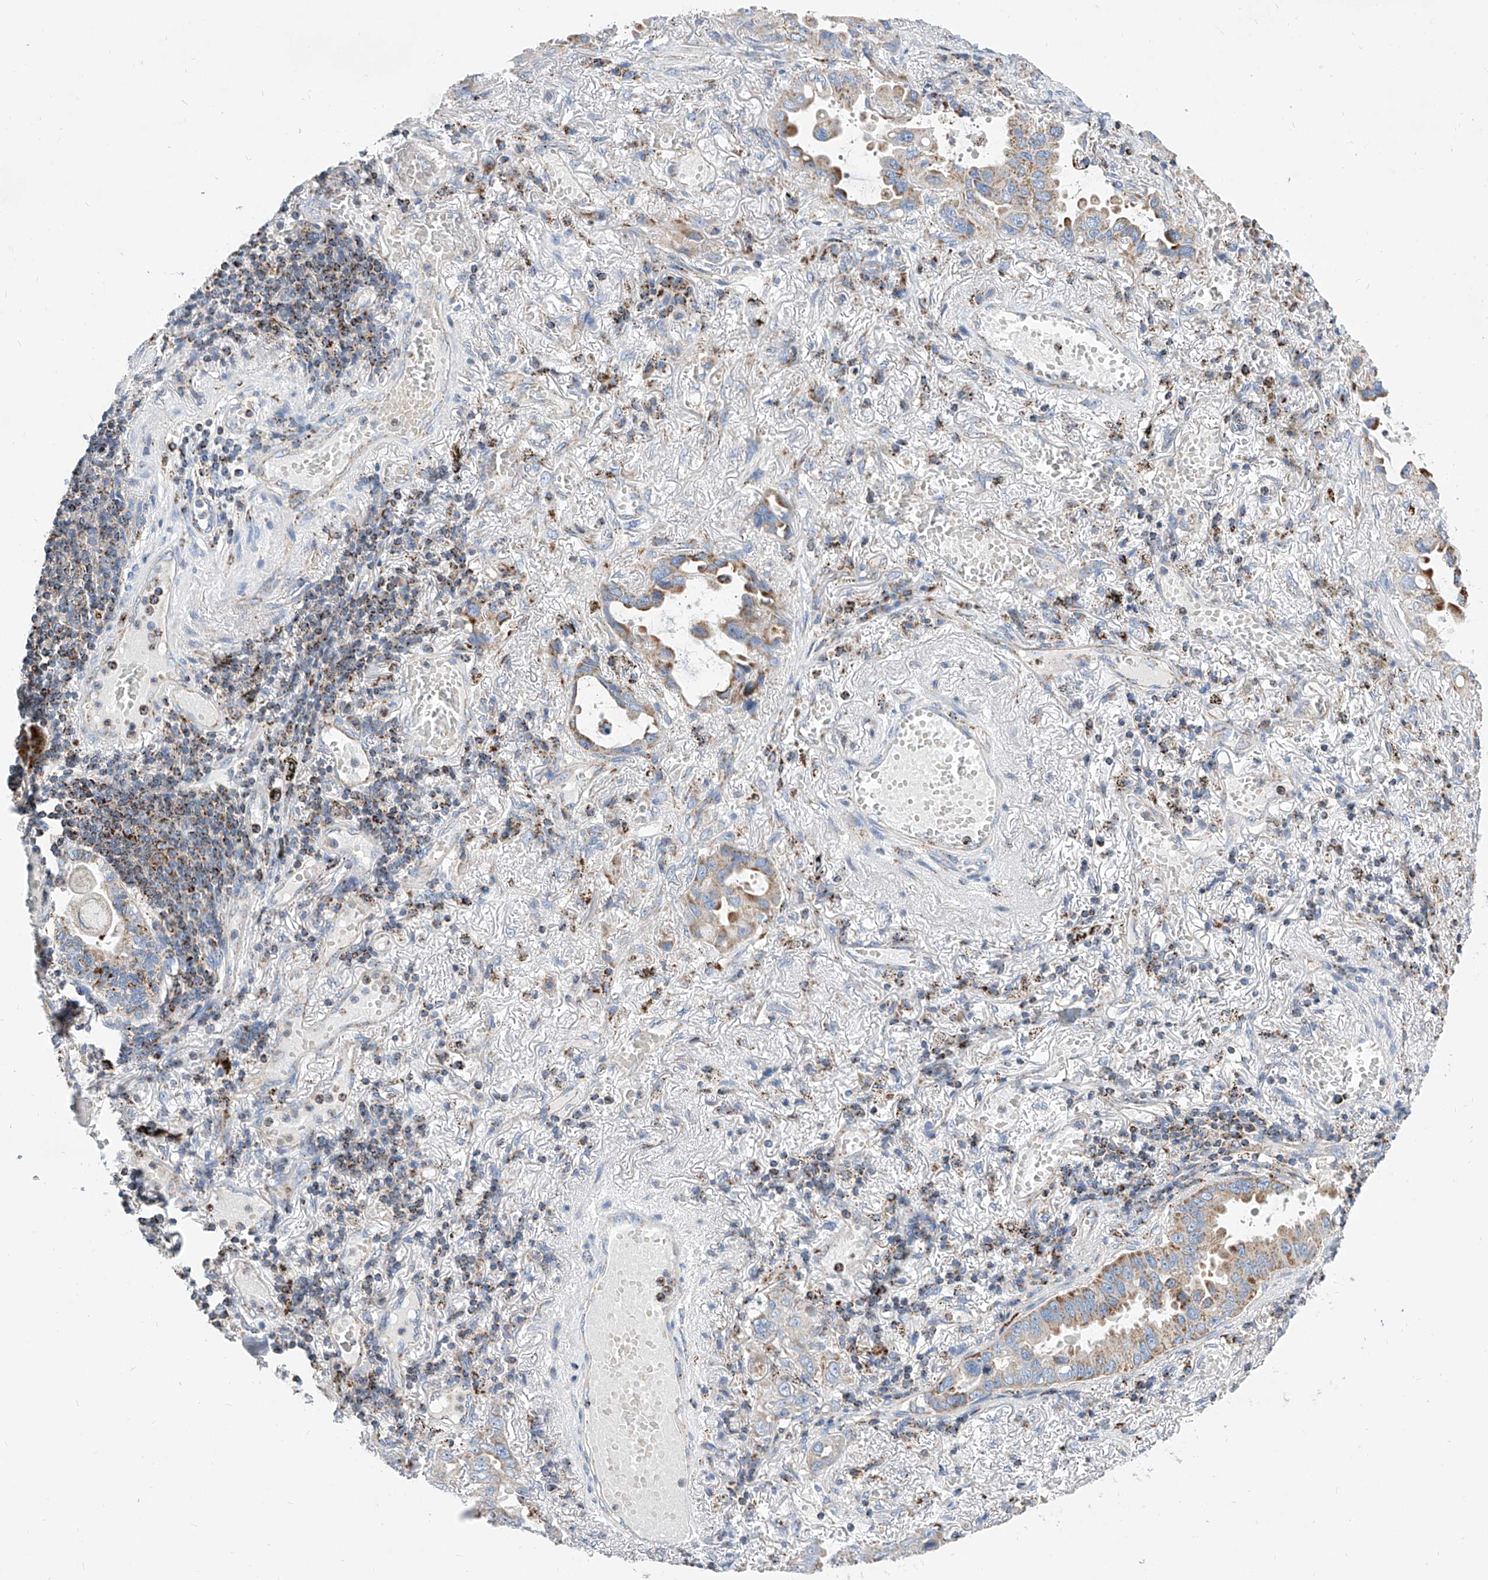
{"staining": {"intensity": "moderate", "quantity": "<25%", "location": "cytoplasmic/membranous"}, "tissue": "lung cancer", "cell_type": "Tumor cells", "image_type": "cancer", "snomed": [{"axis": "morphology", "description": "Adenocarcinoma, NOS"}, {"axis": "topography", "description": "Lung"}], "caption": "A brown stain shows moderate cytoplasmic/membranous expression of a protein in human lung cancer (adenocarcinoma) tumor cells.", "gene": "CPNE5", "patient": {"sex": "male", "age": 64}}